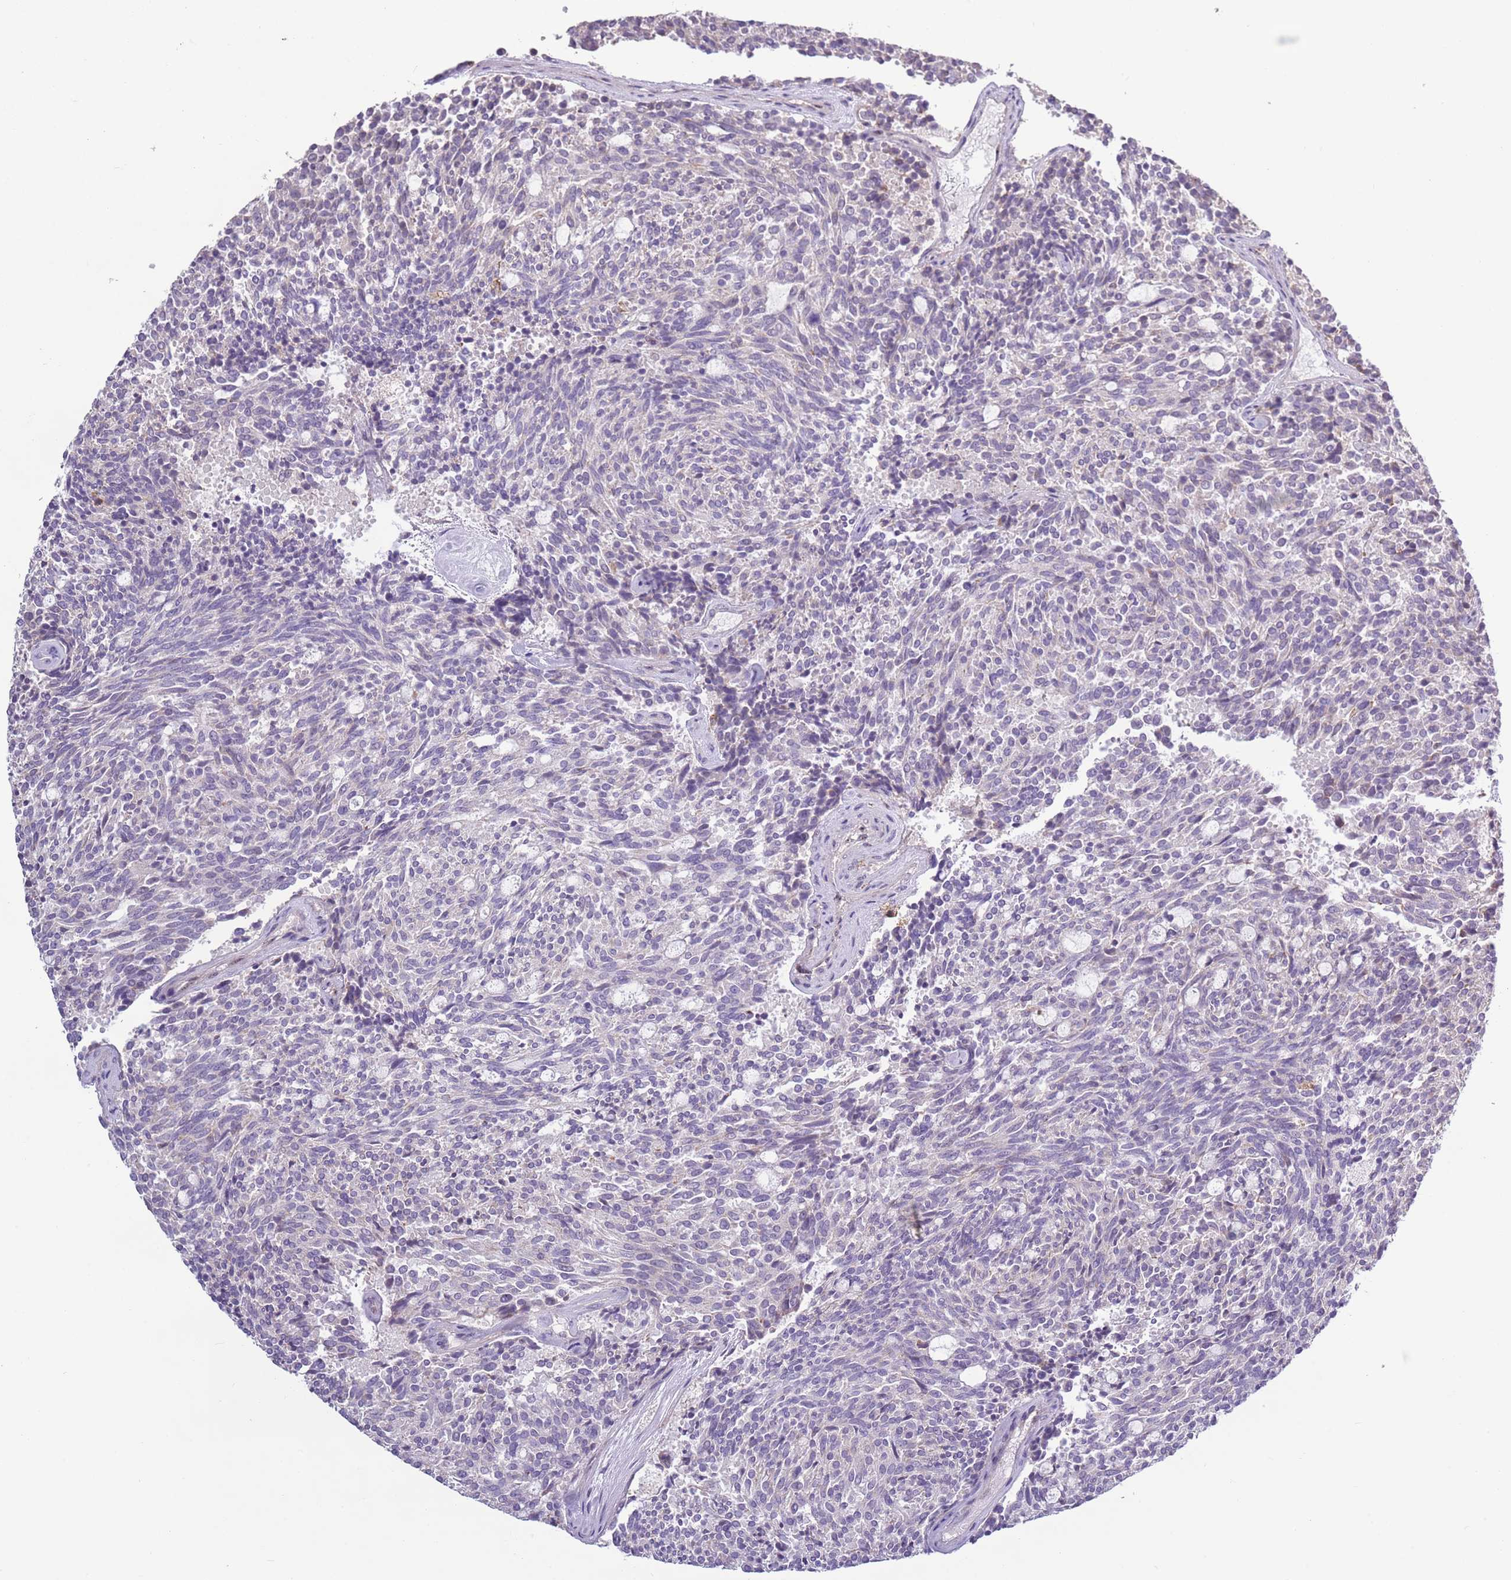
{"staining": {"intensity": "negative", "quantity": "none", "location": "none"}, "tissue": "carcinoid", "cell_type": "Tumor cells", "image_type": "cancer", "snomed": [{"axis": "morphology", "description": "Carcinoid, malignant, NOS"}, {"axis": "topography", "description": "Pancreas"}], "caption": "High power microscopy photomicrograph of an immunohistochemistry (IHC) image of carcinoid, revealing no significant staining in tumor cells. (DAB (3,3'-diaminobenzidine) immunohistochemistry (IHC), high magnification).", "gene": "CAPN9", "patient": {"sex": "female", "age": 54}}